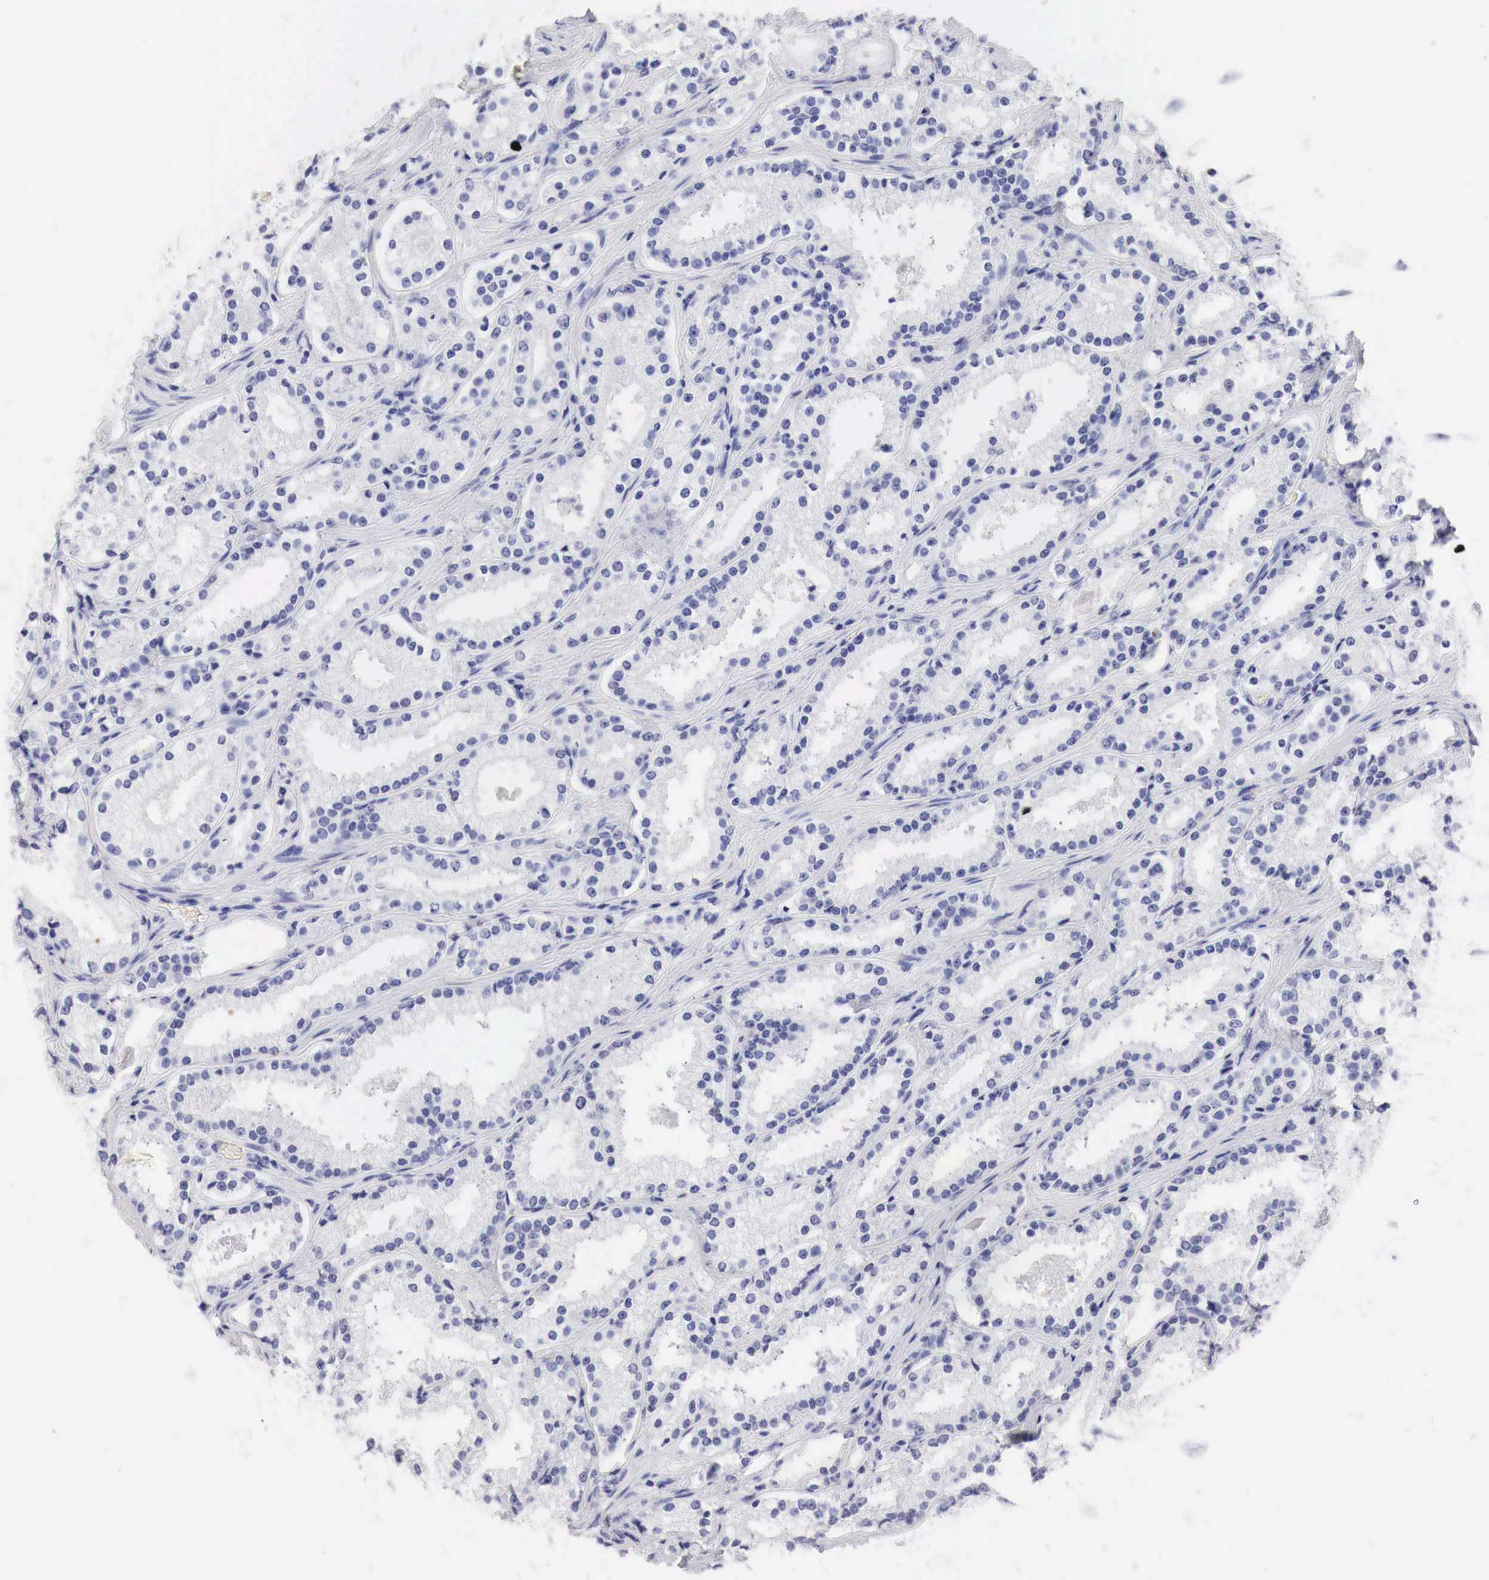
{"staining": {"intensity": "negative", "quantity": "none", "location": "none"}, "tissue": "prostate cancer", "cell_type": "Tumor cells", "image_type": "cancer", "snomed": [{"axis": "morphology", "description": "Adenocarcinoma, Medium grade"}, {"axis": "topography", "description": "Prostate"}], "caption": "DAB (3,3'-diaminobenzidine) immunohistochemical staining of prostate medium-grade adenocarcinoma demonstrates no significant positivity in tumor cells.", "gene": "TYR", "patient": {"sex": "male", "age": 73}}